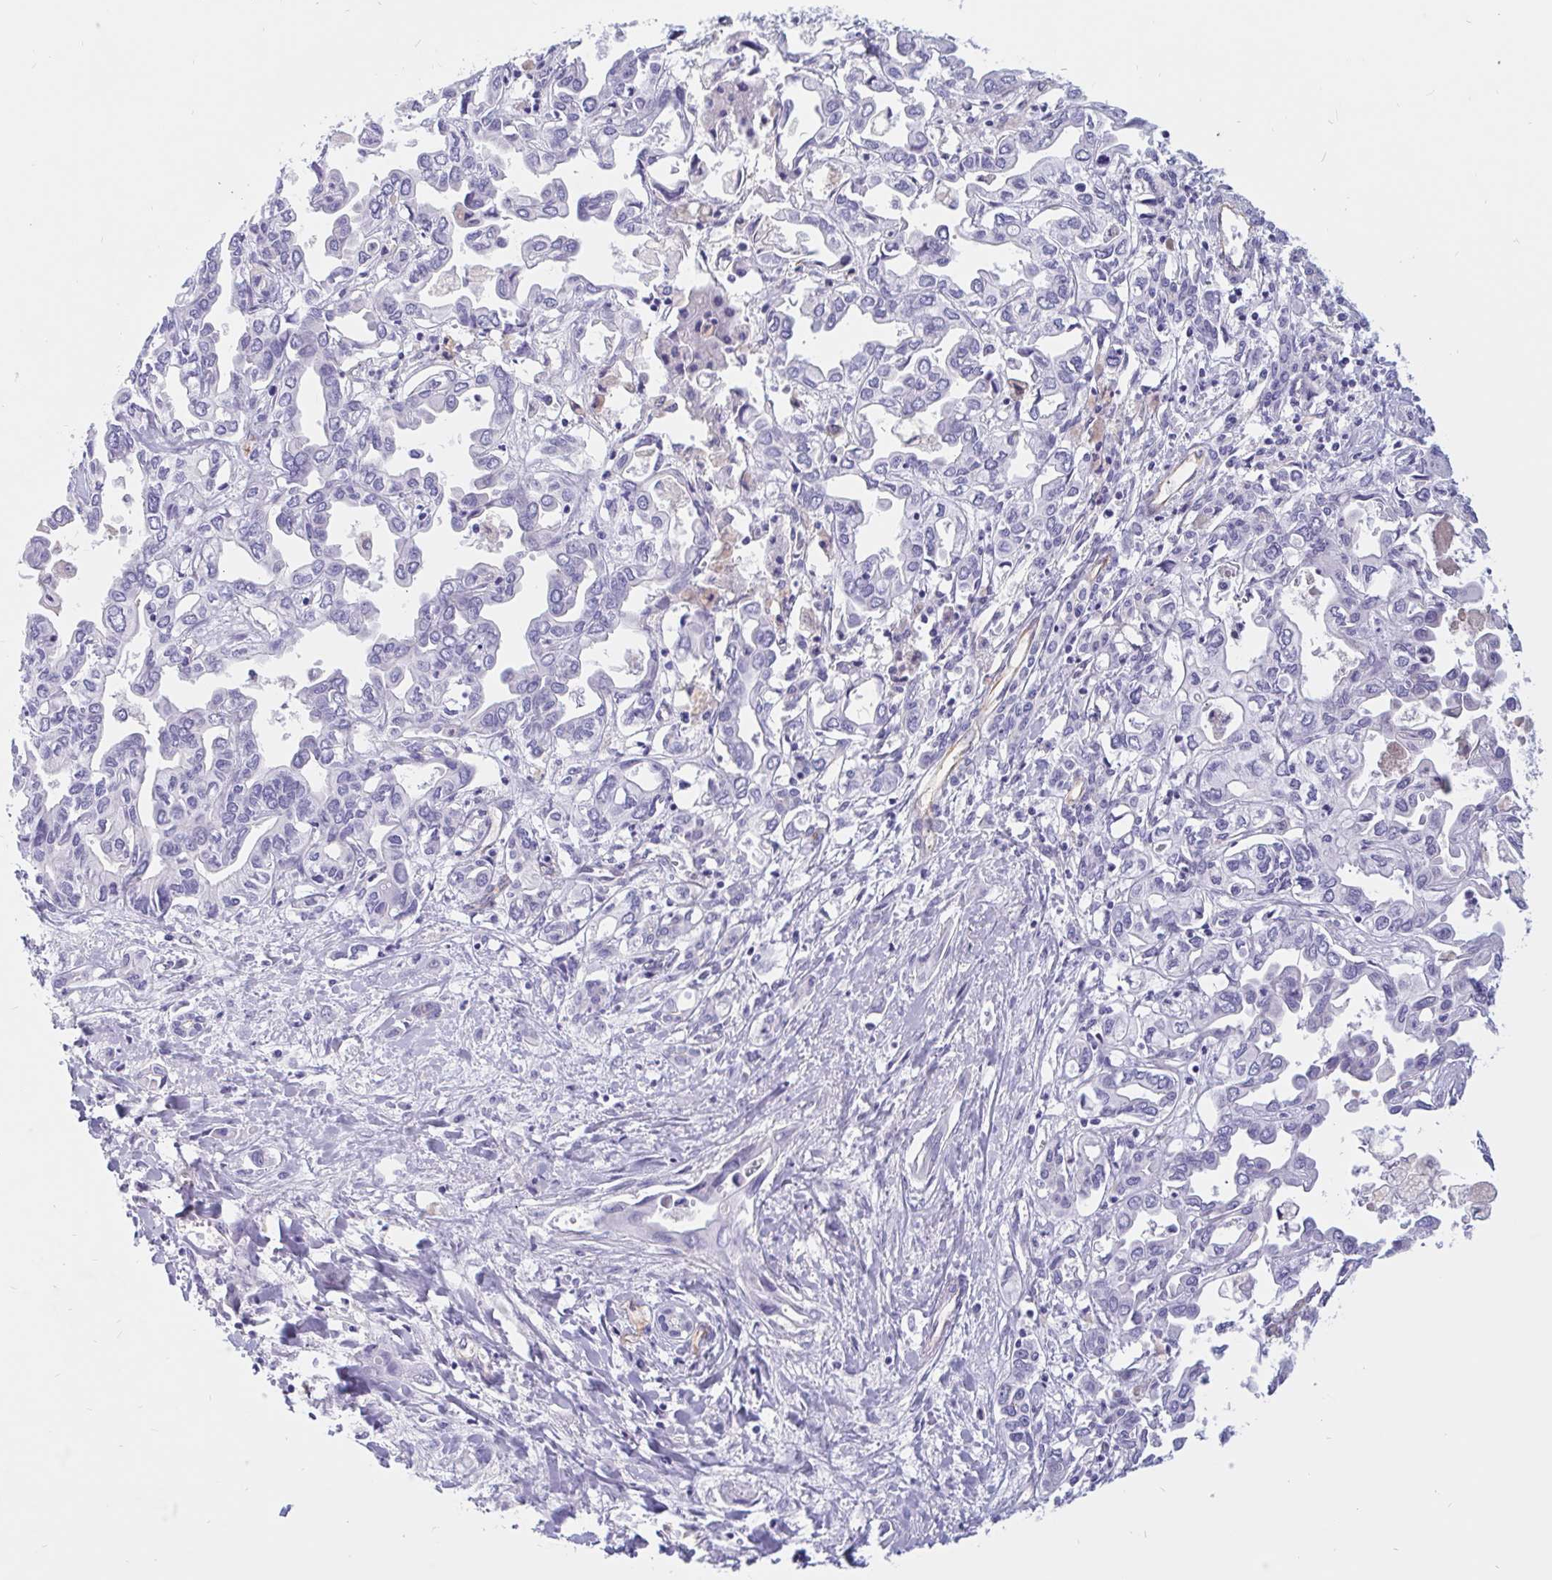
{"staining": {"intensity": "negative", "quantity": "none", "location": "none"}, "tissue": "liver cancer", "cell_type": "Tumor cells", "image_type": "cancer", "snomed": [{"axis": "morphology", "description": "Cholangiocarcinoma"}, {"axis": "topography", "description": "Liver"}], "caption": "Tumor cells are negative for brown protein staining in liver cancer.", "gene": "LIMCH1", "patient": {"sex": "female", "age": 64}}